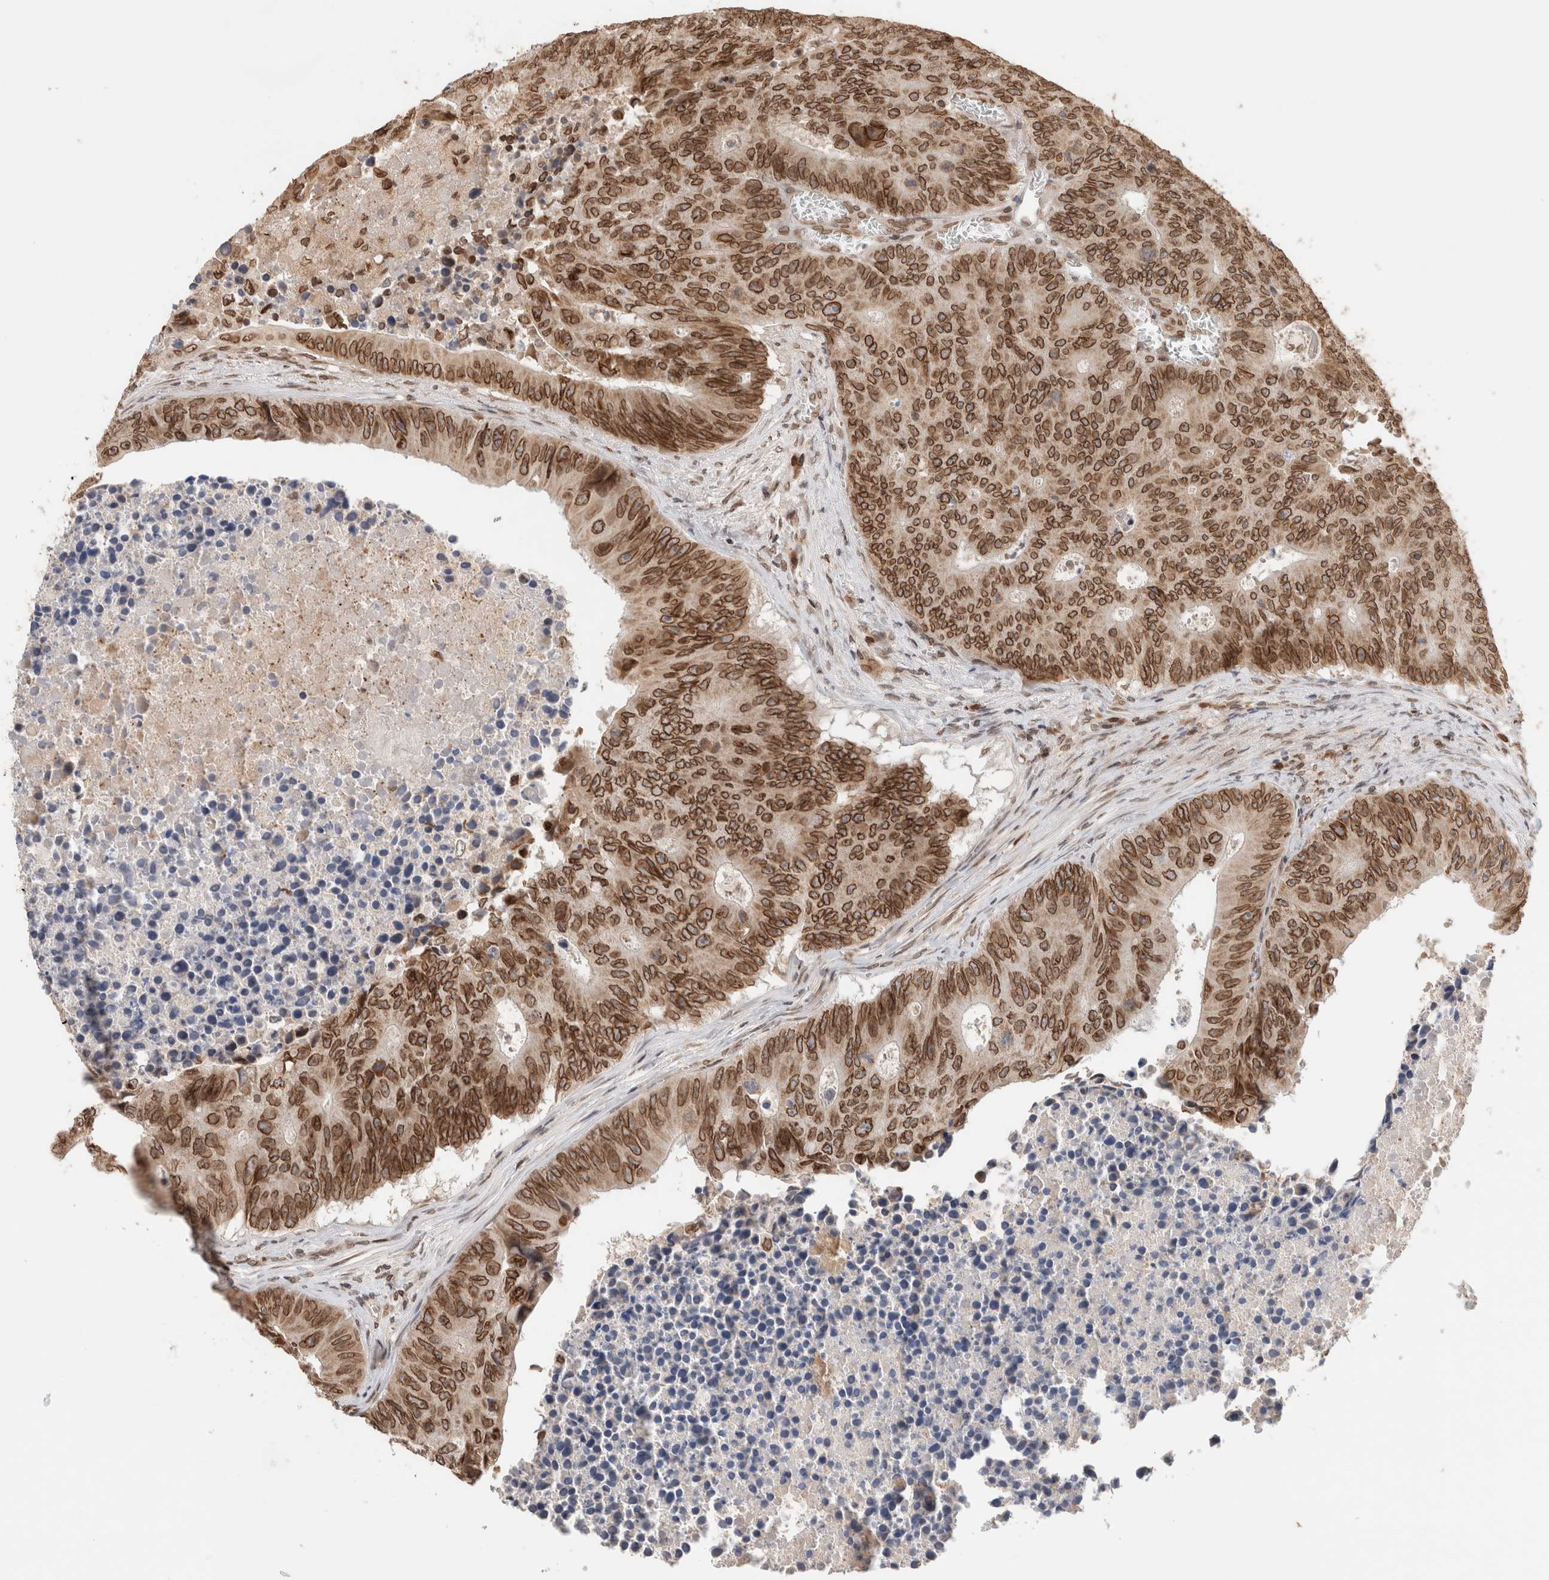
{"staining": {"intensity": "strong", "quantity": ">75%", "location": "cytoplasmic/membranous,nuclear"}, "tissue": "colorectal cancer", "cell_type": "Tumor cells", "image_type": "cancer", "snomed": [{"axis": "morphology", "description": "Adenocarcinoma, NOS"}, {"axis": "topography", "description": "Colon"}], "caption": "Brown immunohistochemical staining in colorectal cancer (adenocarcinoma) reveals strong cytoplasmic/membranous and nuclear expression in approximately >75% of tumor cells.", "gene": "TPR", "patient": {"sex": "male", "age": 87}}